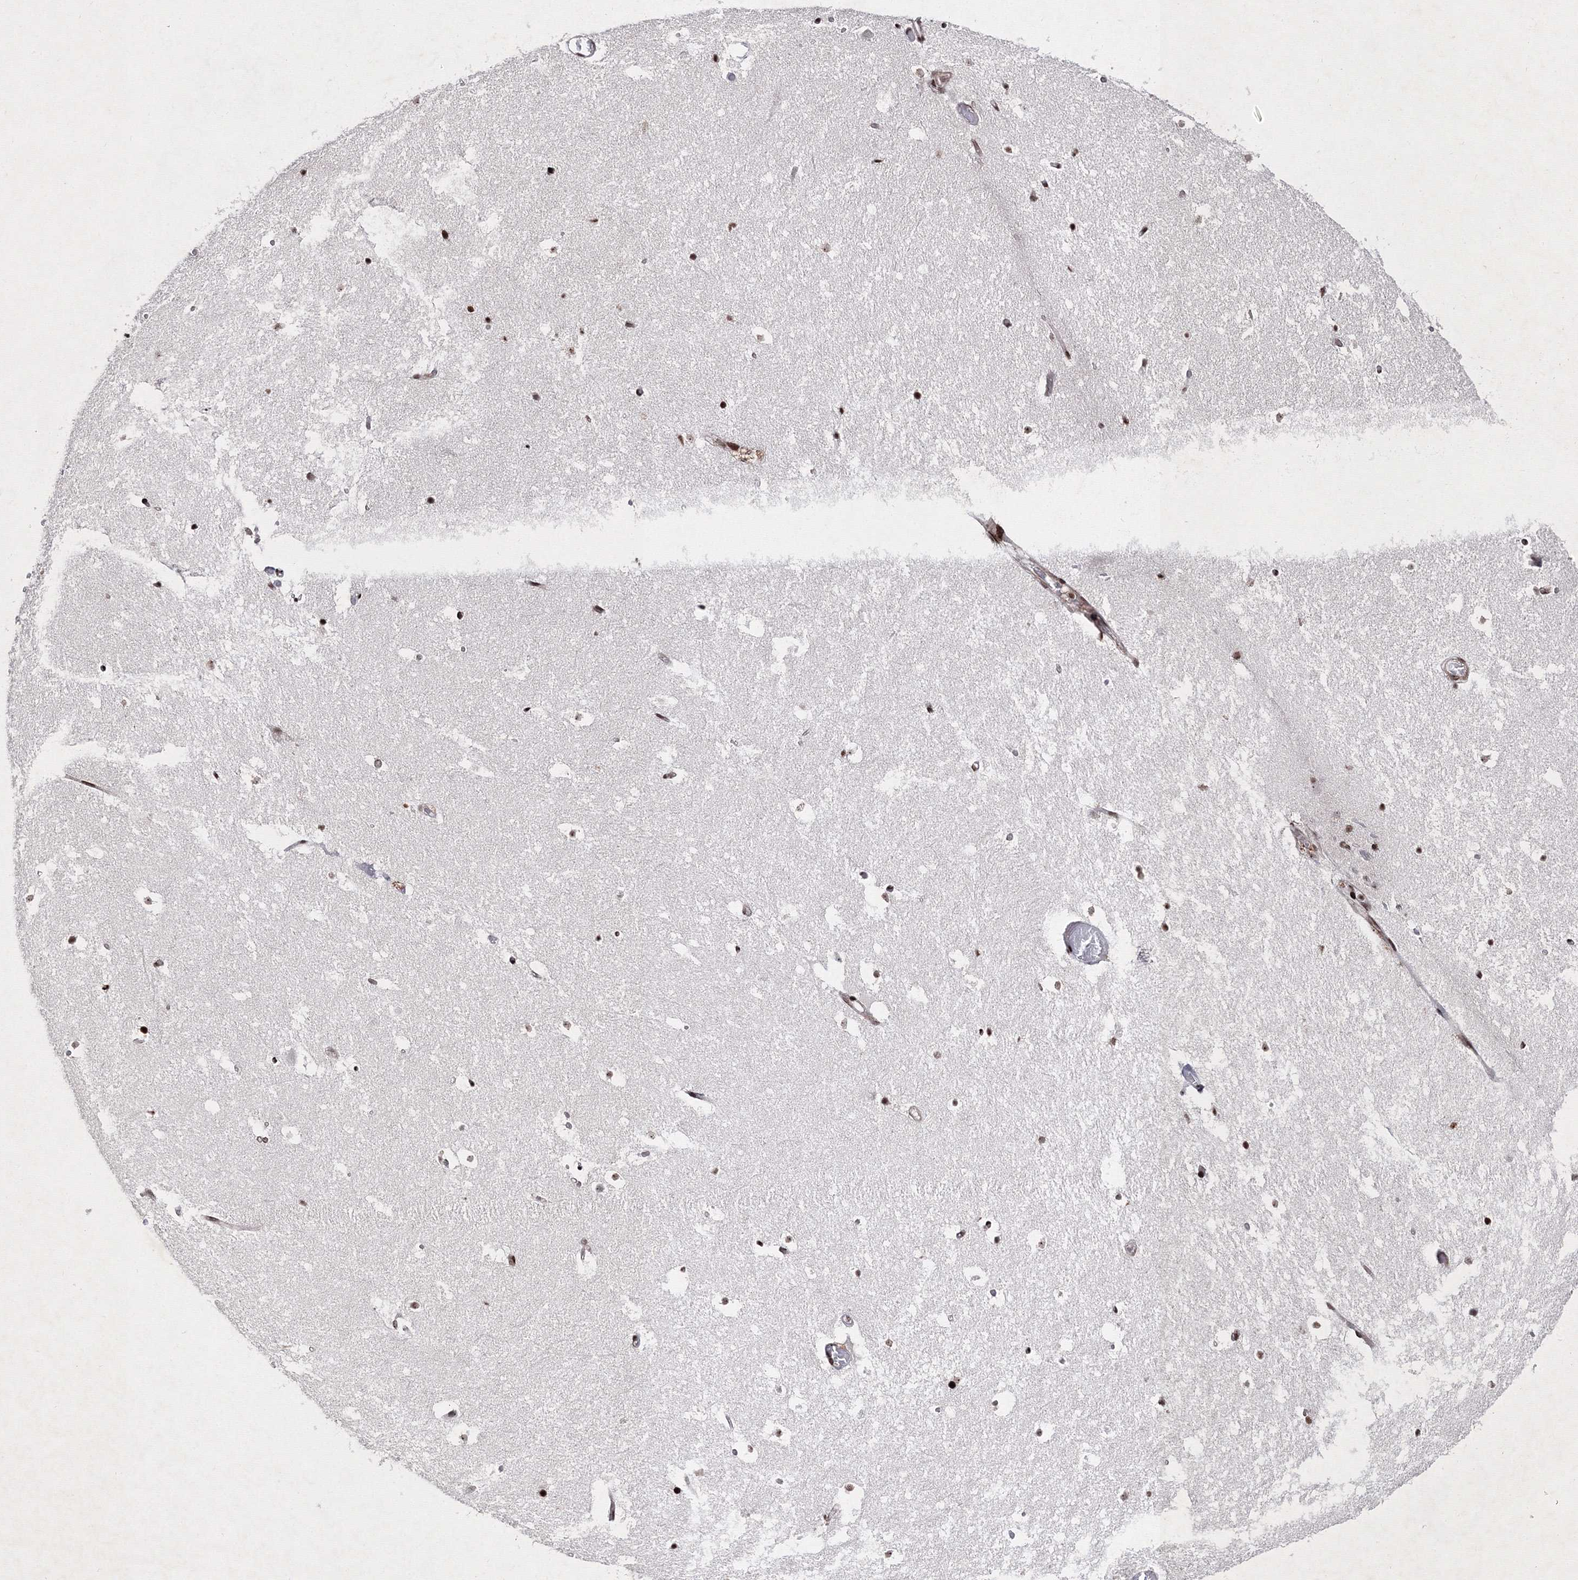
{"staining": {"intensity": "moderate", "quantity": ">75%", "location": "nuclear"}, "tissue": "hippocampus", "cell_type": "Glial cells", "image_type": "normal", "snomed": [{"axis": "morphology", "description": "Normal tissue, NOS"}, {"axis": "topography", "description": "Hippocampus"}], "caption": "IHC of benign hippocampus demonstrates medium levels of moderate nuclear staining in about >75% of glial cells. (Brightfield microscopy of DAB IHC at high magnification).", "gene": "SMIM29", "patient": {"sex": "female", "age": 52}}